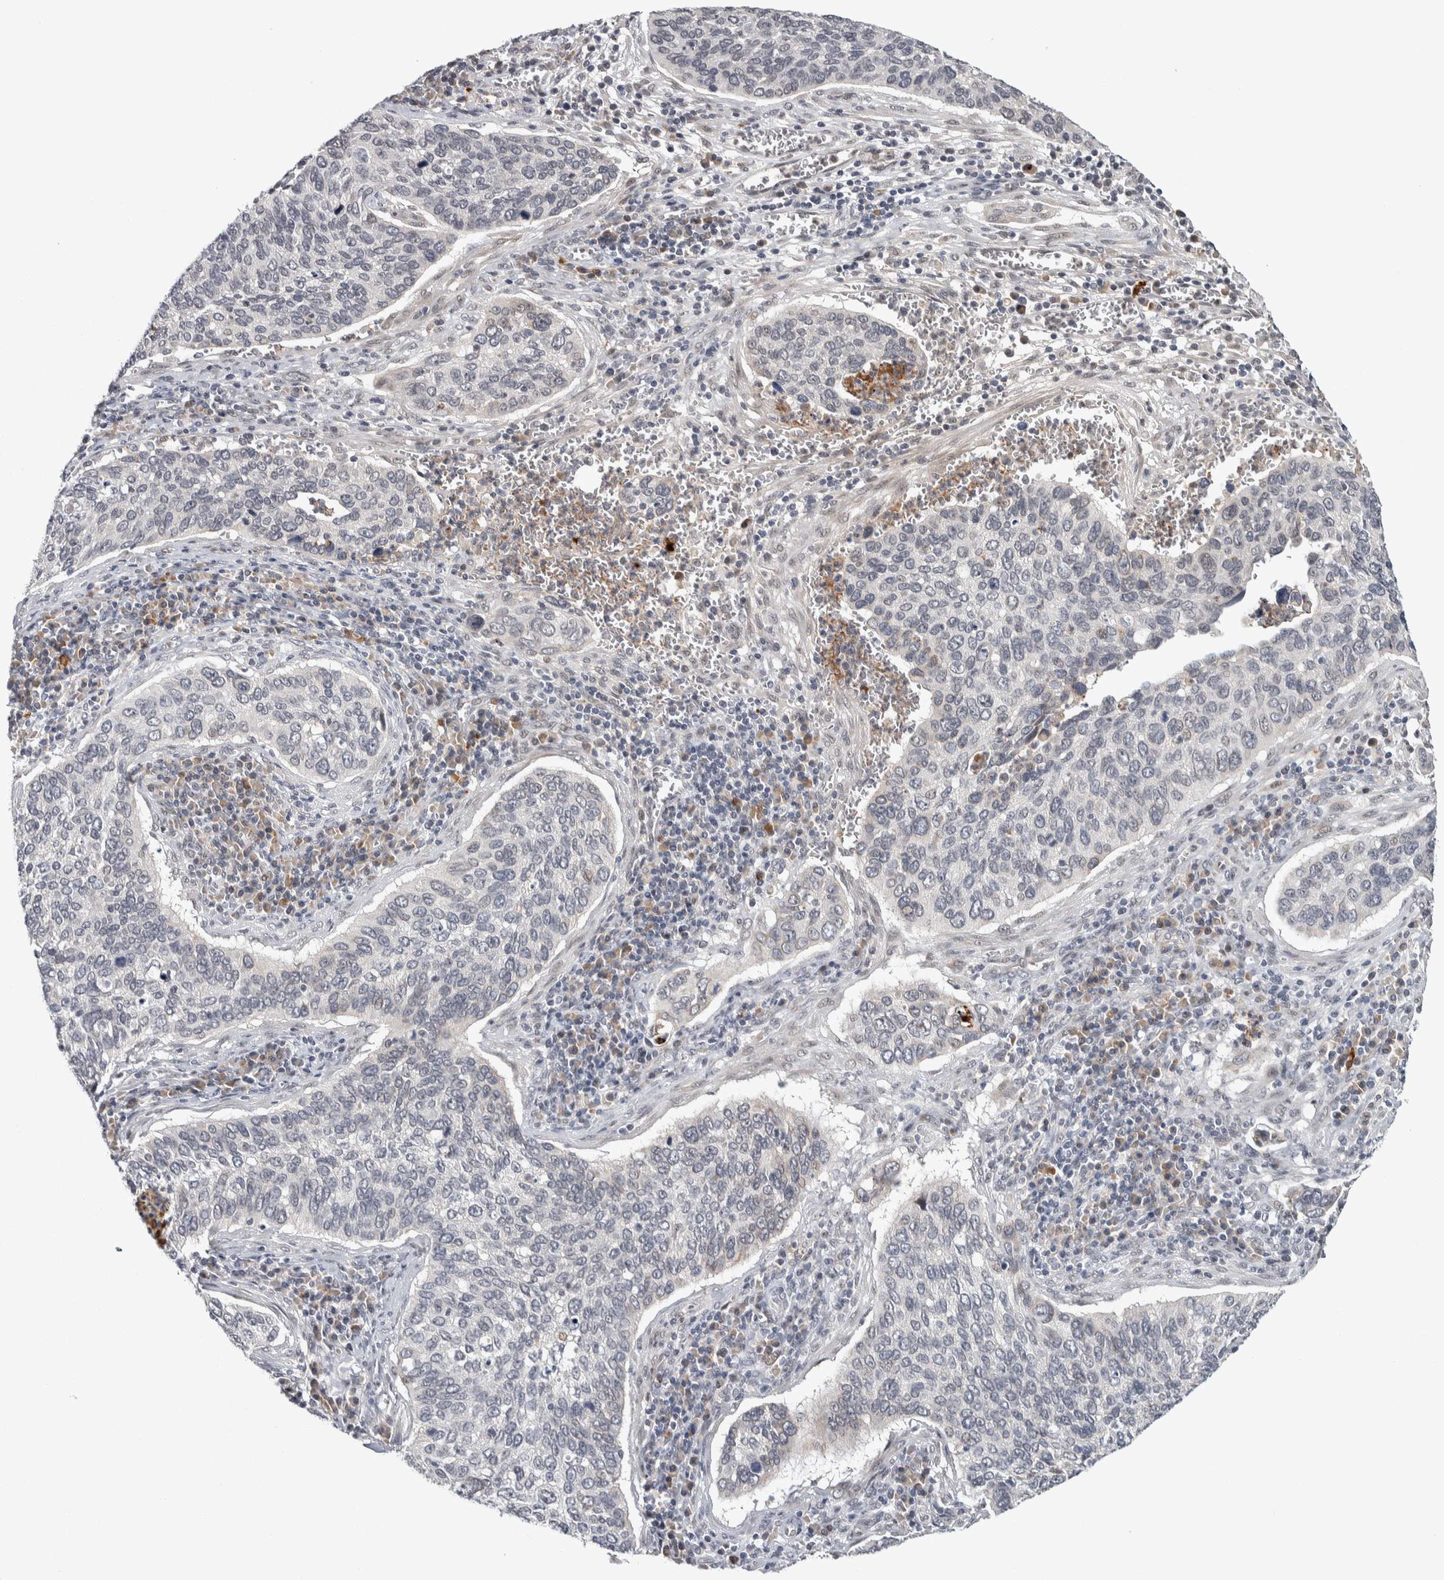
{"staining": {"intensity": "negative", "quantity": "none", "location": "none"}, "tissue": "cervical cancer", "cell_type": "Tumor cells", "image_type": "cancer", "snomed": [{"axis": "morphology", "description": "Squamous cell carcinoma, NOS"}, {"axis": "topography", "description": "Cervix"}], "caption": "Tumor cells are negative for brown protein staining in squamous cell carcinoma (cervical). The staining is performed using DAB brown chromogen with nuclei counter-stained in using hematoxylin.", "gene": "ASPN", "patient": {"sex": "female", "age": 53}}